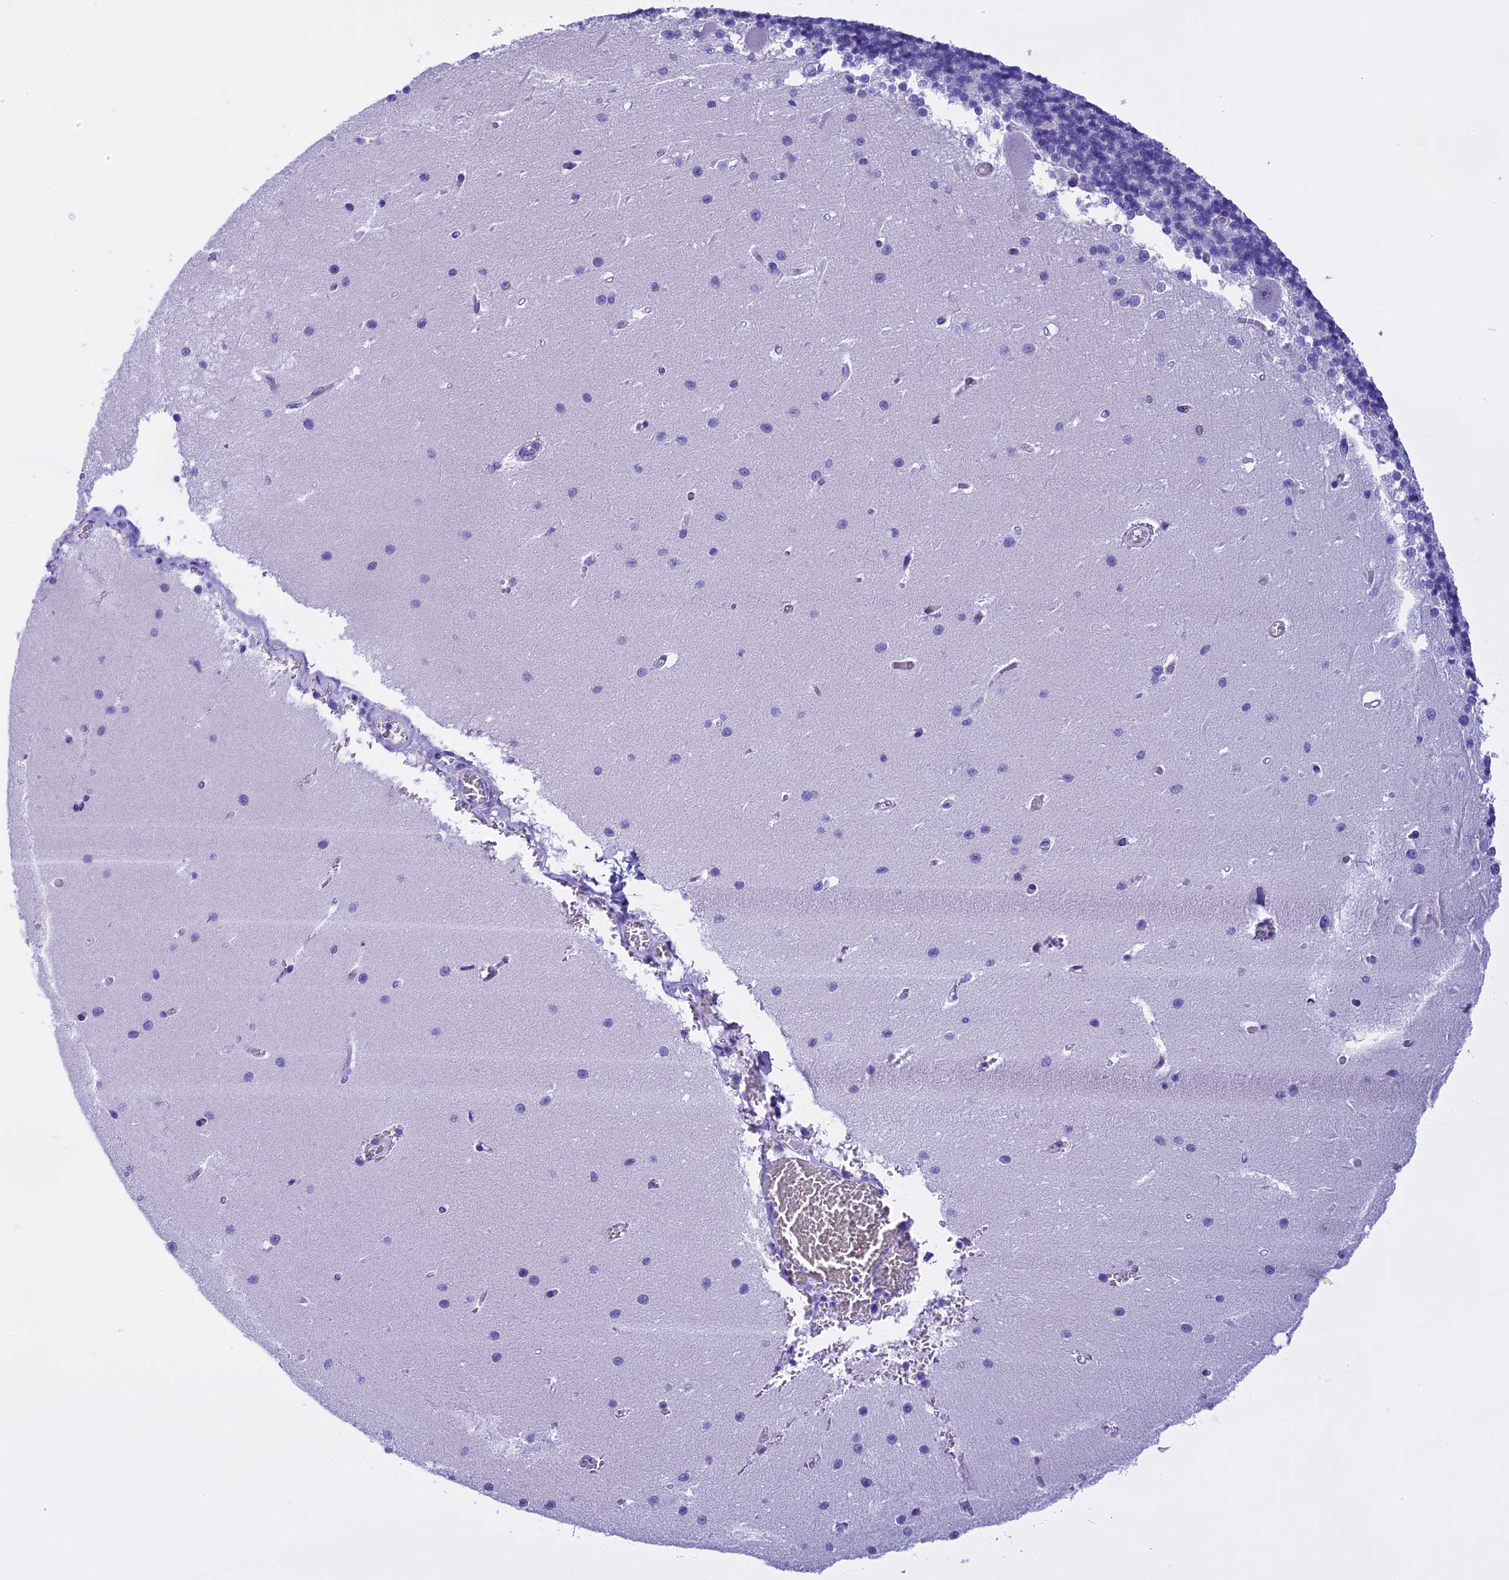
{"staining": {"intensity": "negative", "quantity": "none", "location": "none"}, "tissue": "cerebellum", "cell_type": "Cells in granular layer", "image_type": "normal", "snomed": [{"axis": "morphology", "description": "Normal tissue, NOS"}, {"axis": "topography", "description": "Cerebellum"}], "caption": "Immunohistochemistry image of unremarkable cerebellum stained for a protein (brown), which reveals no positivity in cells in granular layer.", "gene": "KCTD14", "patient": {"sex": "male", "age": 37}}